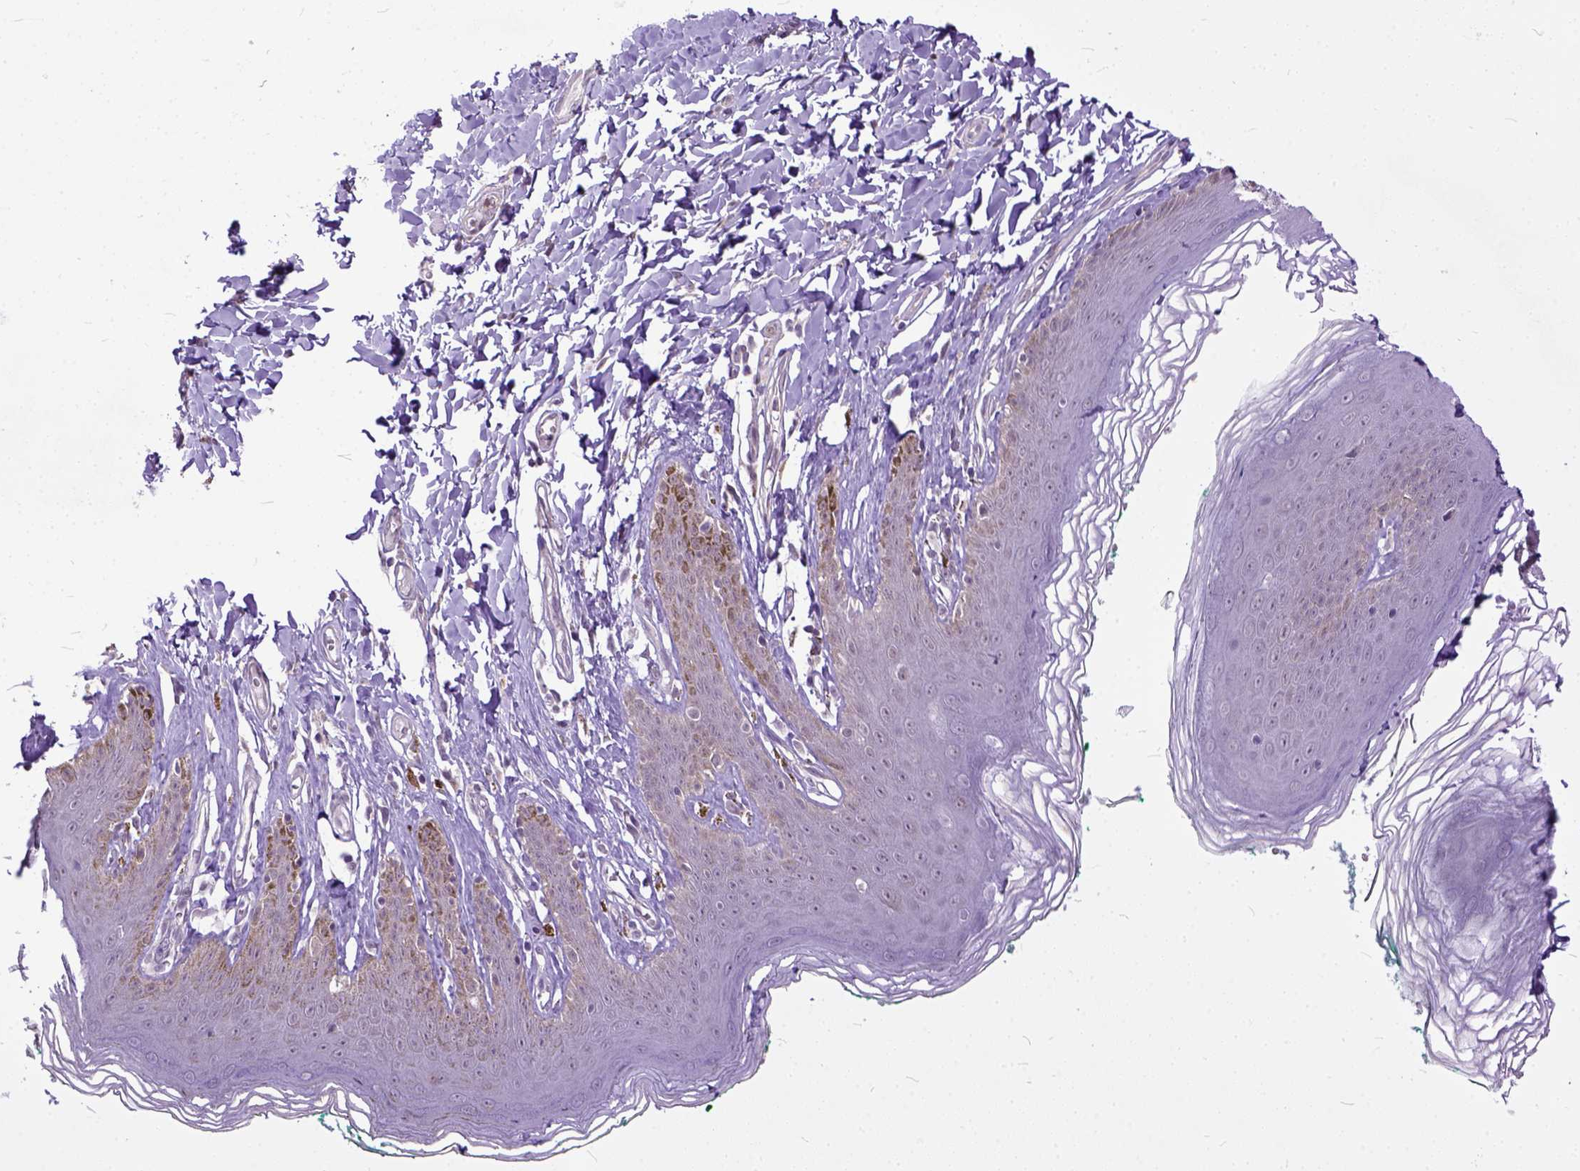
{"staining": {"intensity": "negative", "quantity": "none", "location": "none"}, "tissue": "skin", "cell_type": "Epidermal cells", "image_type": "normal", "snomed": [{"axis": "morphology", "description": "Normal tissue, NOS"}, {"axis": "topography", "description": "Vulva"}, {"axis": "topography", "description": "Peripheral nerve tissue"}], "caption": "Epidermal cells show no significant staining in benign skin. (DAB (3,3'-diaminobenzidine) immunohistochemistry (IHC) visualized using brightfield microscopy, high magnification).", "gene": "TCEAL7", "patient": {"sex": "female", "age": 66}}